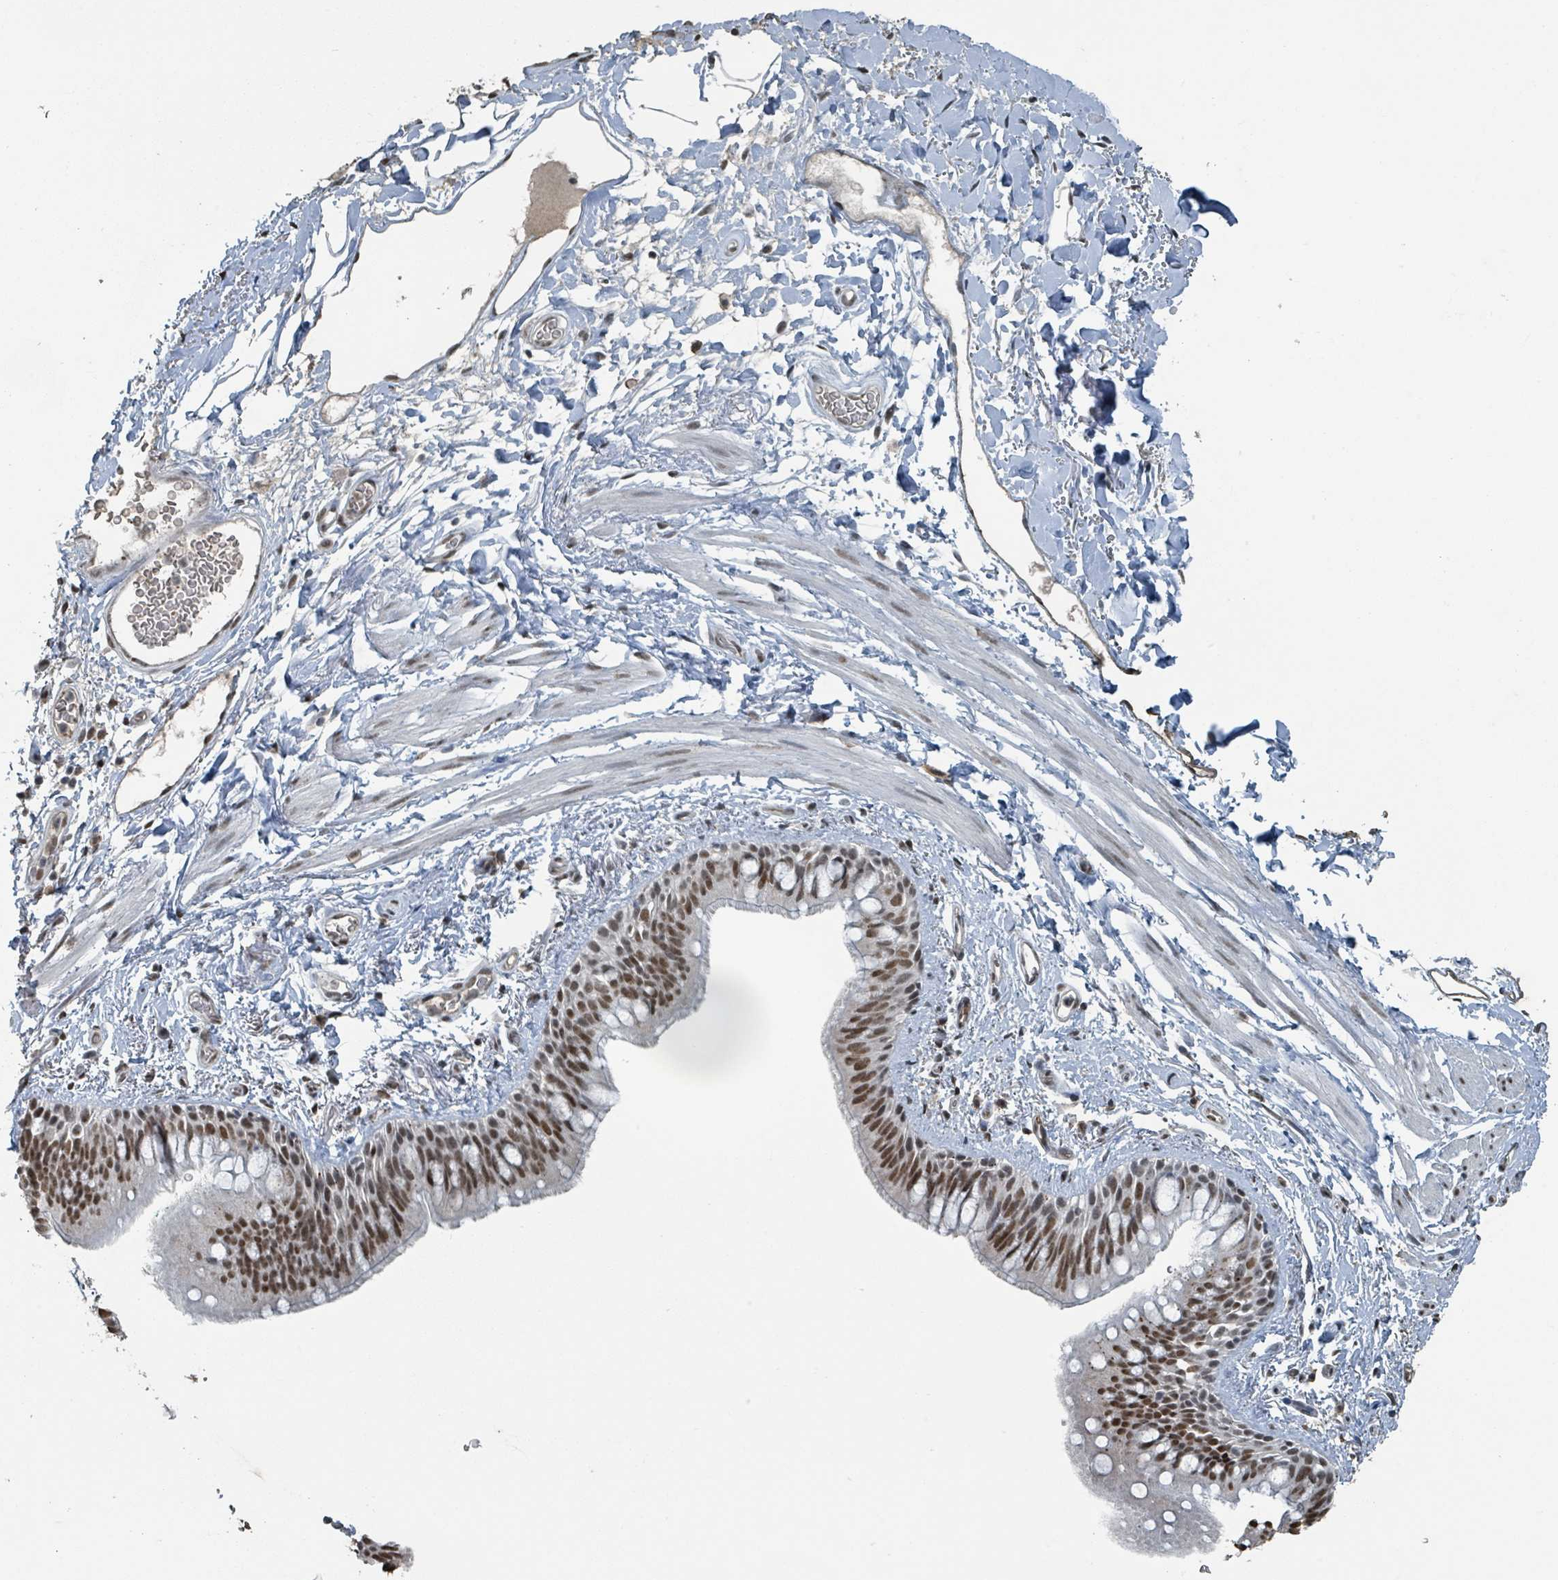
{"staining": {"intensity": "moderate", "quantity": ">75%", "location": "nuclear"}, "tissue": "bronchus", "cell_type": "Respiratory epithelial cells", "image_type": "normal", "snomed": [{"axis": "morphology", "description": "Normal tissue, NOS"}, {"axis": "morphology", "description": "Squamous cell carcinoma, NOS"}, {"axis": "topography", "description": "Bronchus"}, {"axis": "topography", "description": "Lung"}], "caption": "A micrograph showing moderate nuclear positivity in approximately >75% of respiratory epithelial cells in unremarkable bronchus, as visualized by brown immunohistochemical staining.", "gene": "PHIP", "patient": {"sex": "female", "age": 70}}